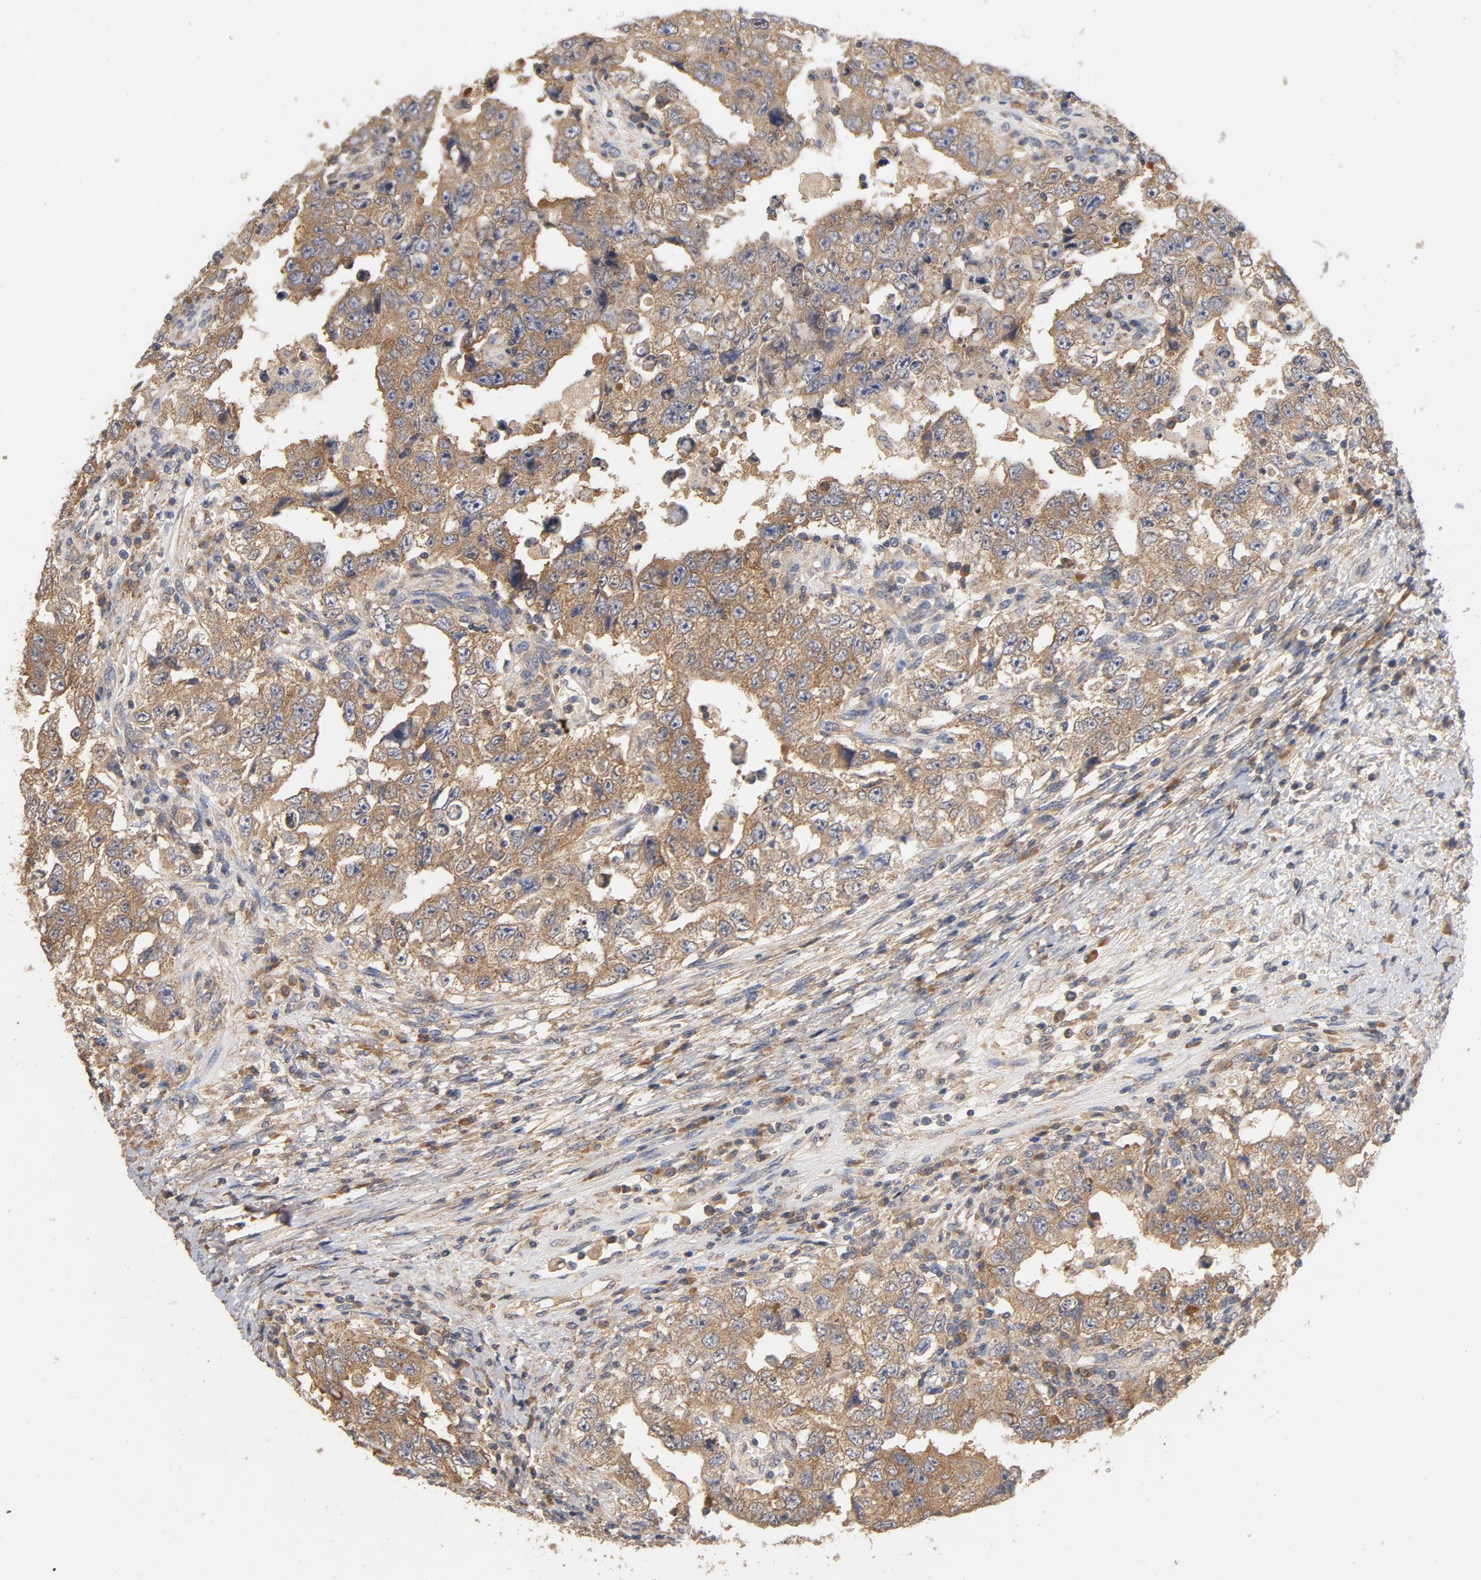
{"staining": {"intensity": "moderate", "quantity": ">75%", "location": "cytoplasmic/membranous"}, "tissue": "testis cancer", "cell_type": "Tumor cells", "image_type": "cancer", "snomed": [{"axis": "morphology", "description": "Carcinoma, Embryonal, NOS"}, {"axis": "topography", "description": "Testis"}], "caption": "Immunohistochemical staining of embryonal carcinoma (testis) displays moderate cytoplasmic/membranous protein positivity in about >75% of tumor cells. (Brightfield microscopy of DAB IHC at high magnification).", "gene": "DDX6", "patient": {"sex": "male", "age": 26}}